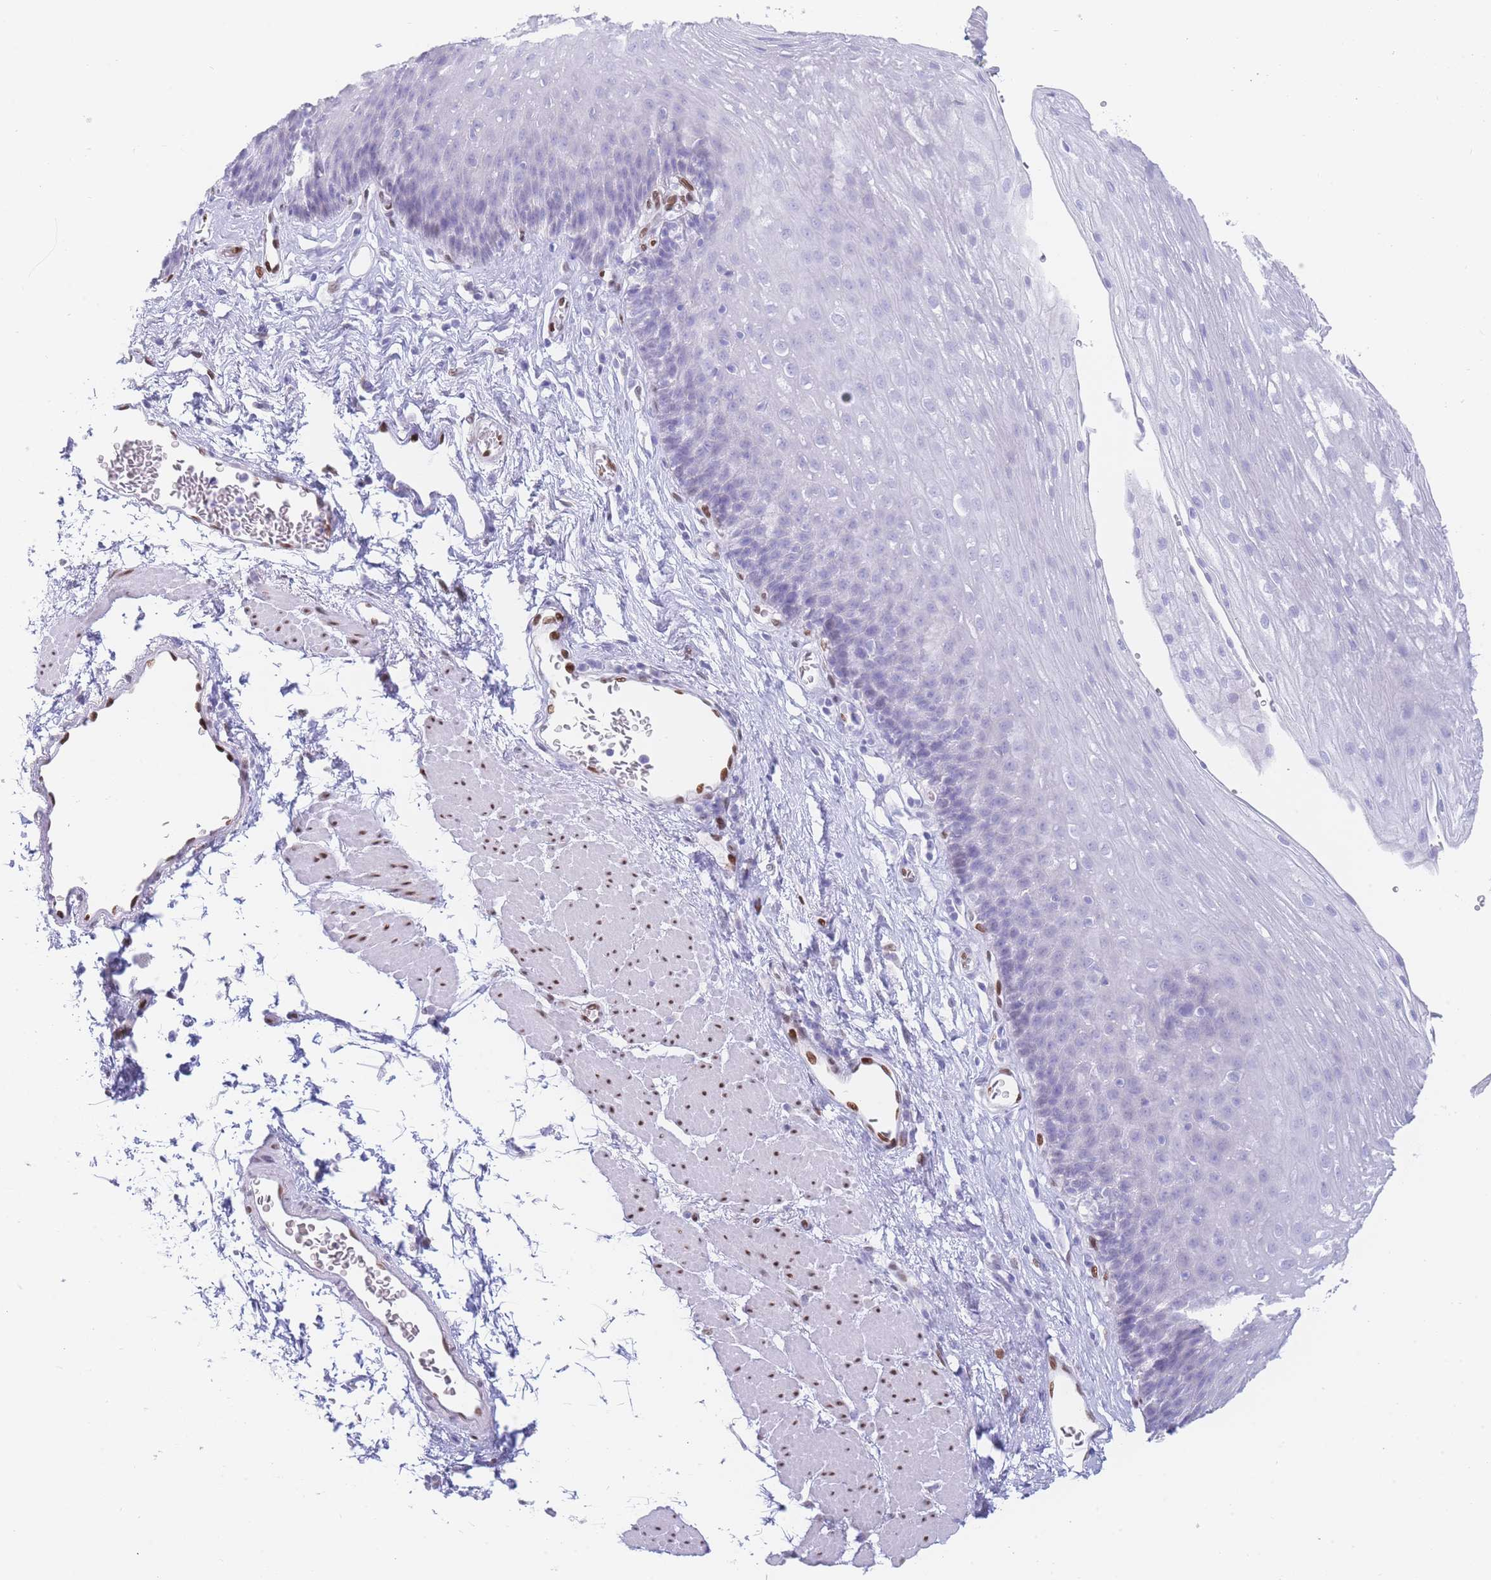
{"staining": {"intensity": "negative", "quantity": "none", "location": "none"}, "tissue": "esophagus", "cell_type": "Squamous epithelial cells", "image_type": "normal", "snomed": [{"axis": "morphology", "description": "Normal tissue, NOS"}, {"axis": "topography", "description": "Esophagus"}], "caption": "There is no significant expression in squamous epithelial cells of esophagus. (Brightfield microscopy of DAB (3,3'-diaminobenzidine) IHC at high magnification).", "gene": "PSMB5", "patient": {"sex": "female", "age": 66}}